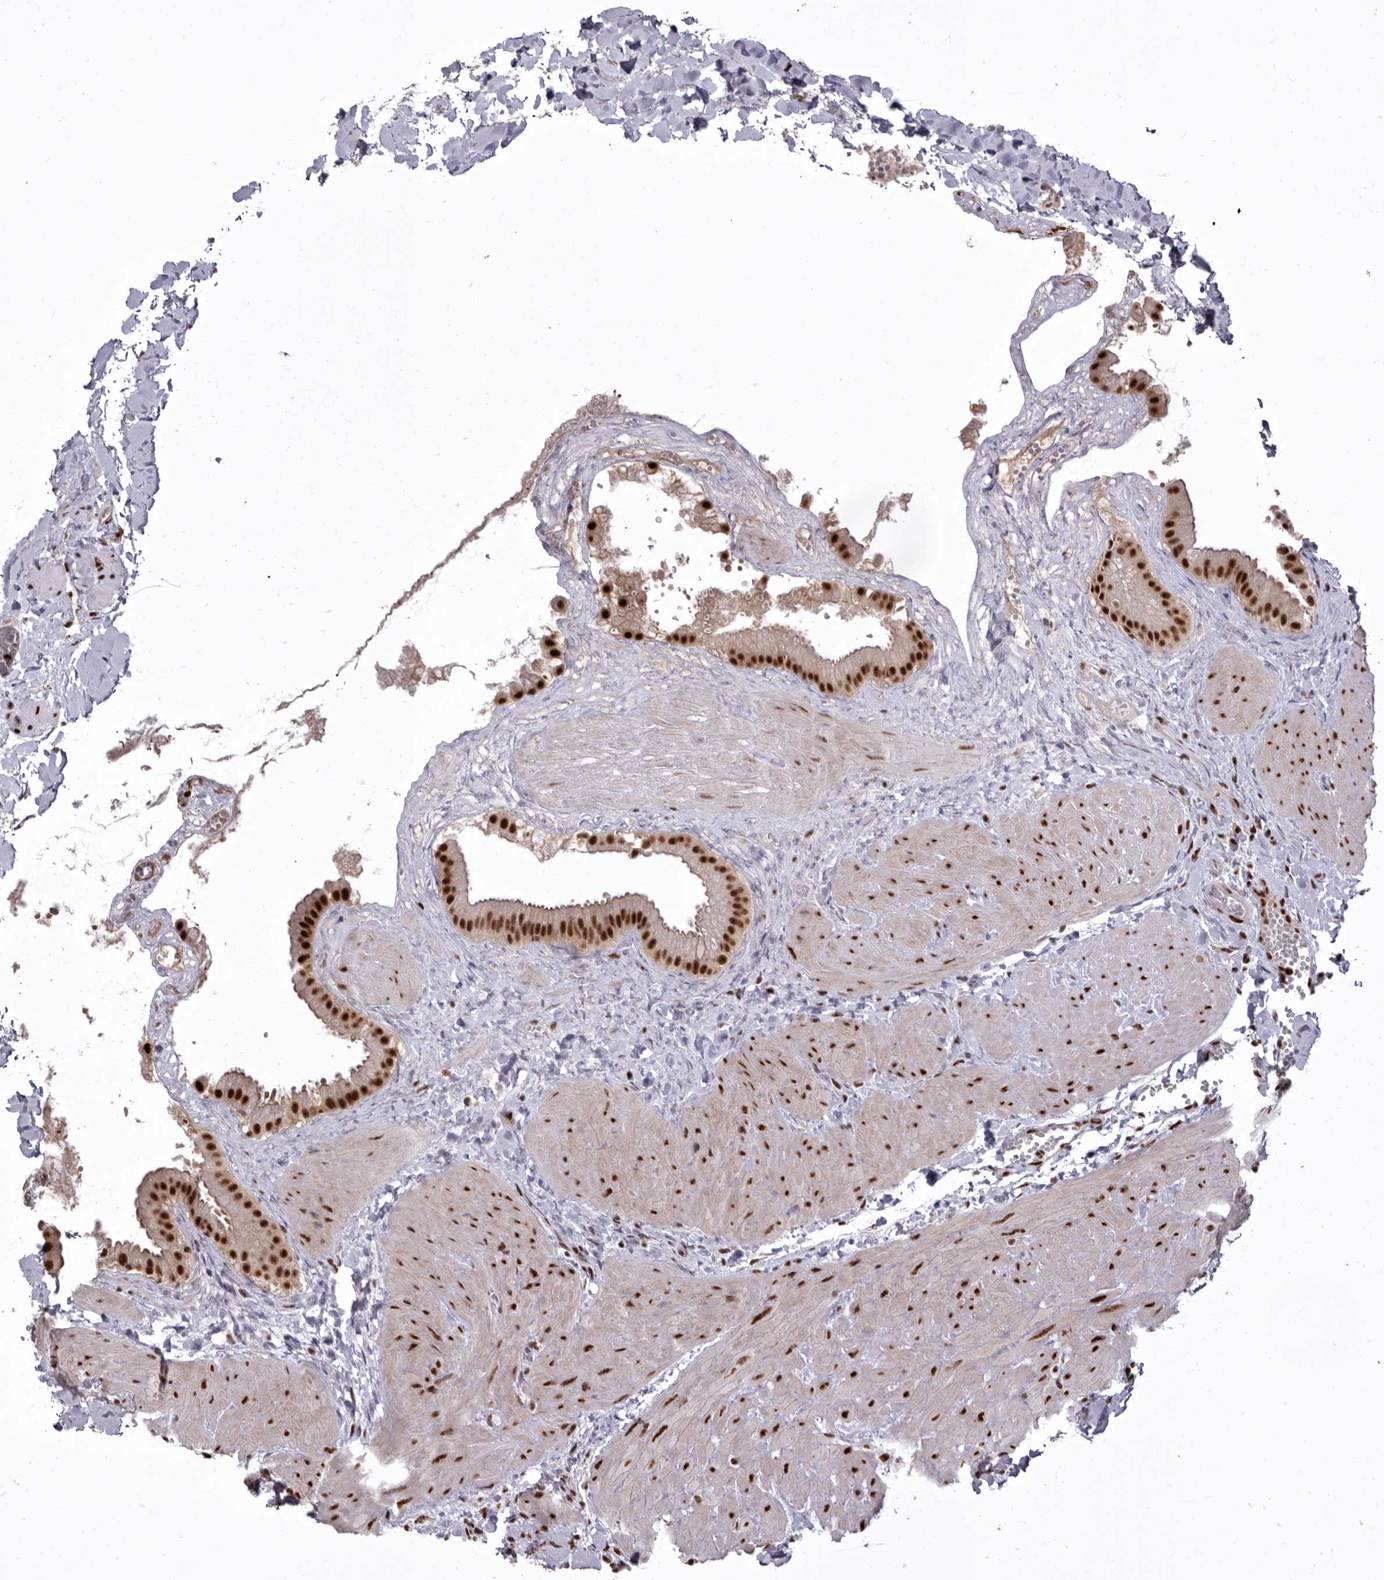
{"staining": {"intensity": "strong", "quantity": ">75%", "location": "nuclear"}, "tissue": "gallbladder", "cell_type": "Glandular cells", "image_type": "normal", "snomed": [{"axis": "morphology", "description": "Normal tissue, NOS"}, {"axis": "topography", "description": "Gallbladder"}], "caption": "A brown stain labels strong nuclear staining of a protein in glandular cells of unremarkable gallbladder. (brown staining indicates protein expression, while blue staining denotes nuclei).", "gene": "CHTOP", "patient": {"sex": "male", "age": 55}}